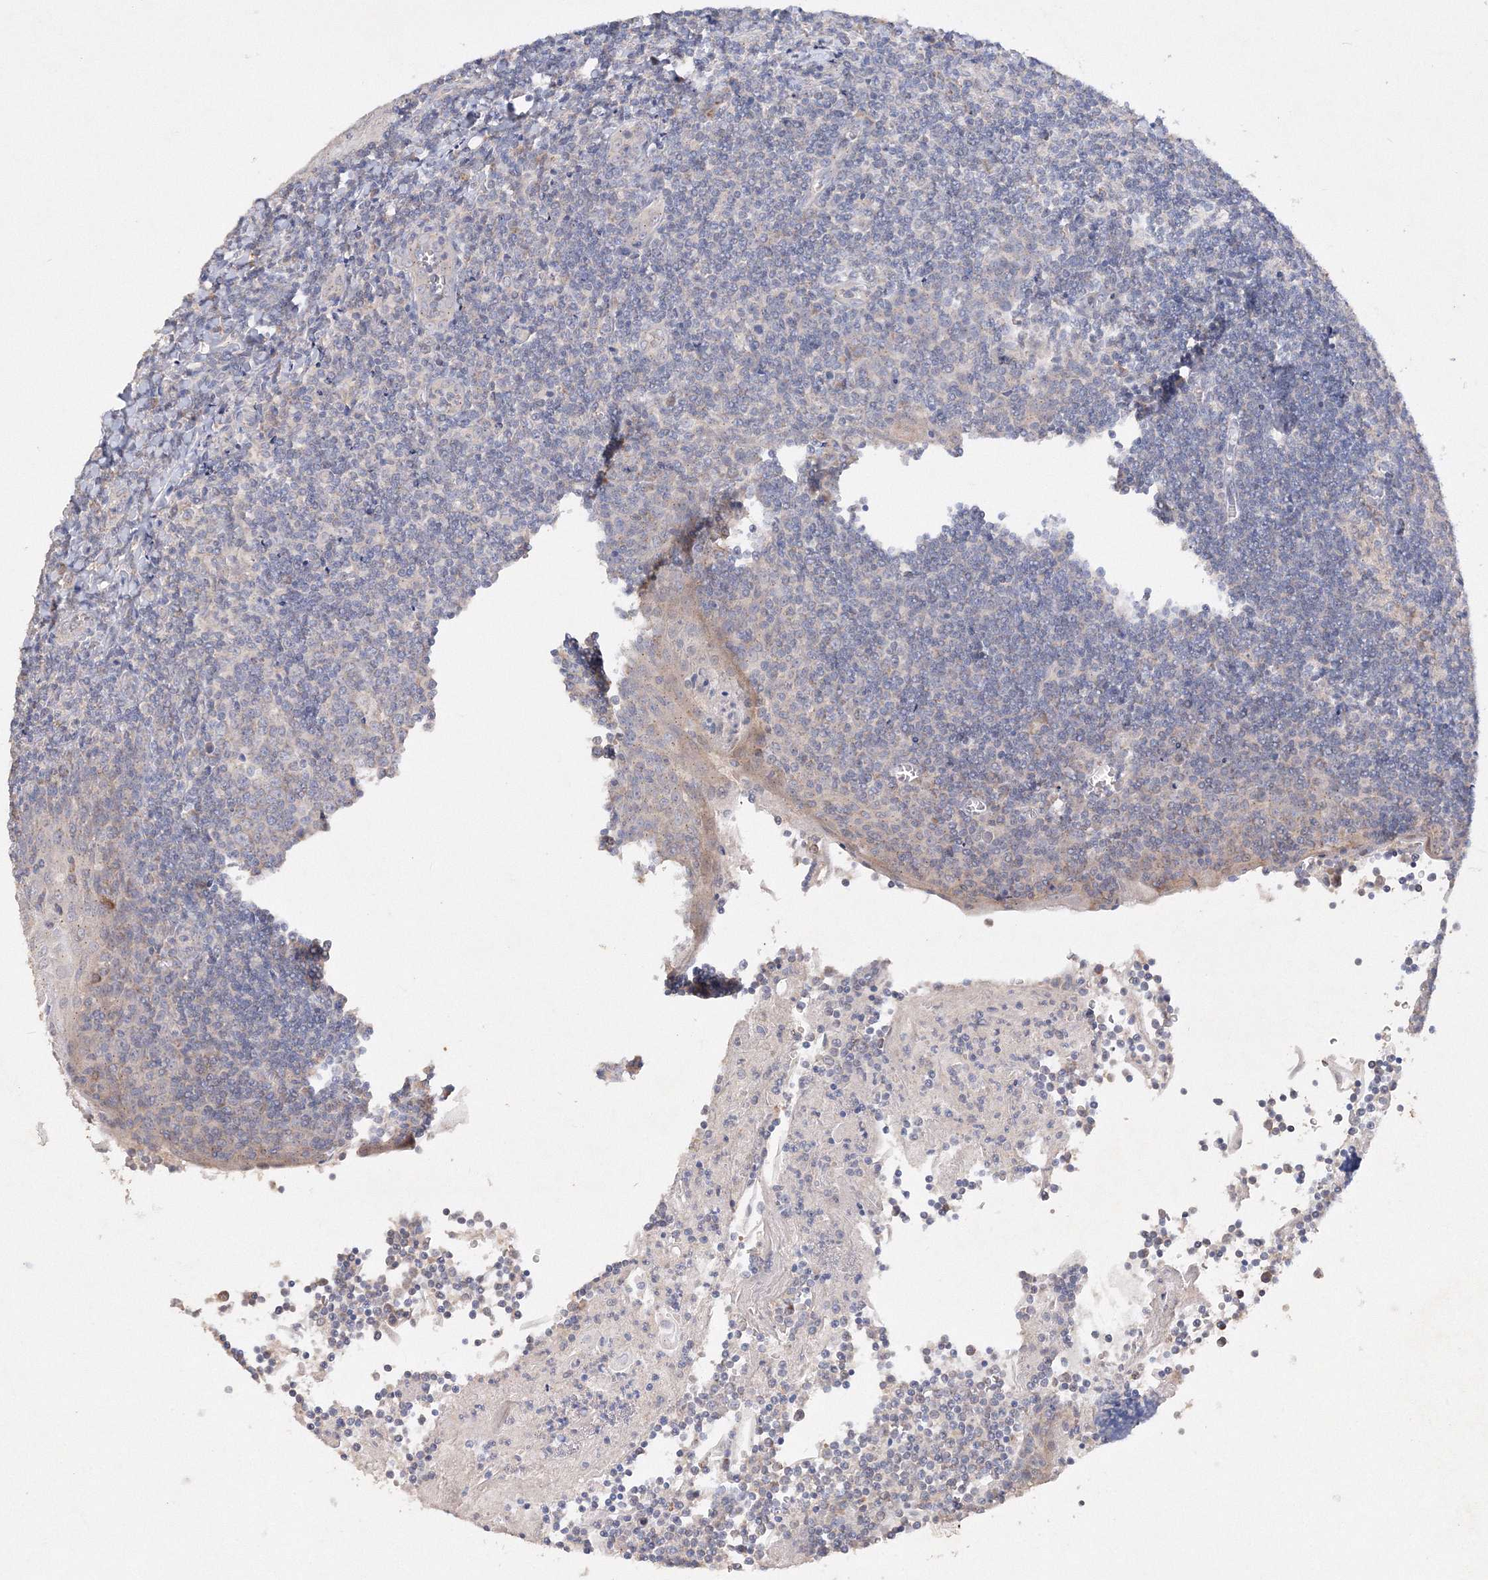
{"staining": {"intensity": "negative", "quantity": "none", "location": "none"}, "tissue": "tonsil", "cell_type": "Germinal center cells", "image_type": "normal", "snomed": [{"axis": "morphology", "description": "Normal tissue, NOS"}, {"axis": "topography", "description": "Tonsil"}], "caption": "IHC of normal tonsil demonstrates no expression in germinal center cells.", "gene": "GLS", "patient": {"sex": "male", "age": 27}}